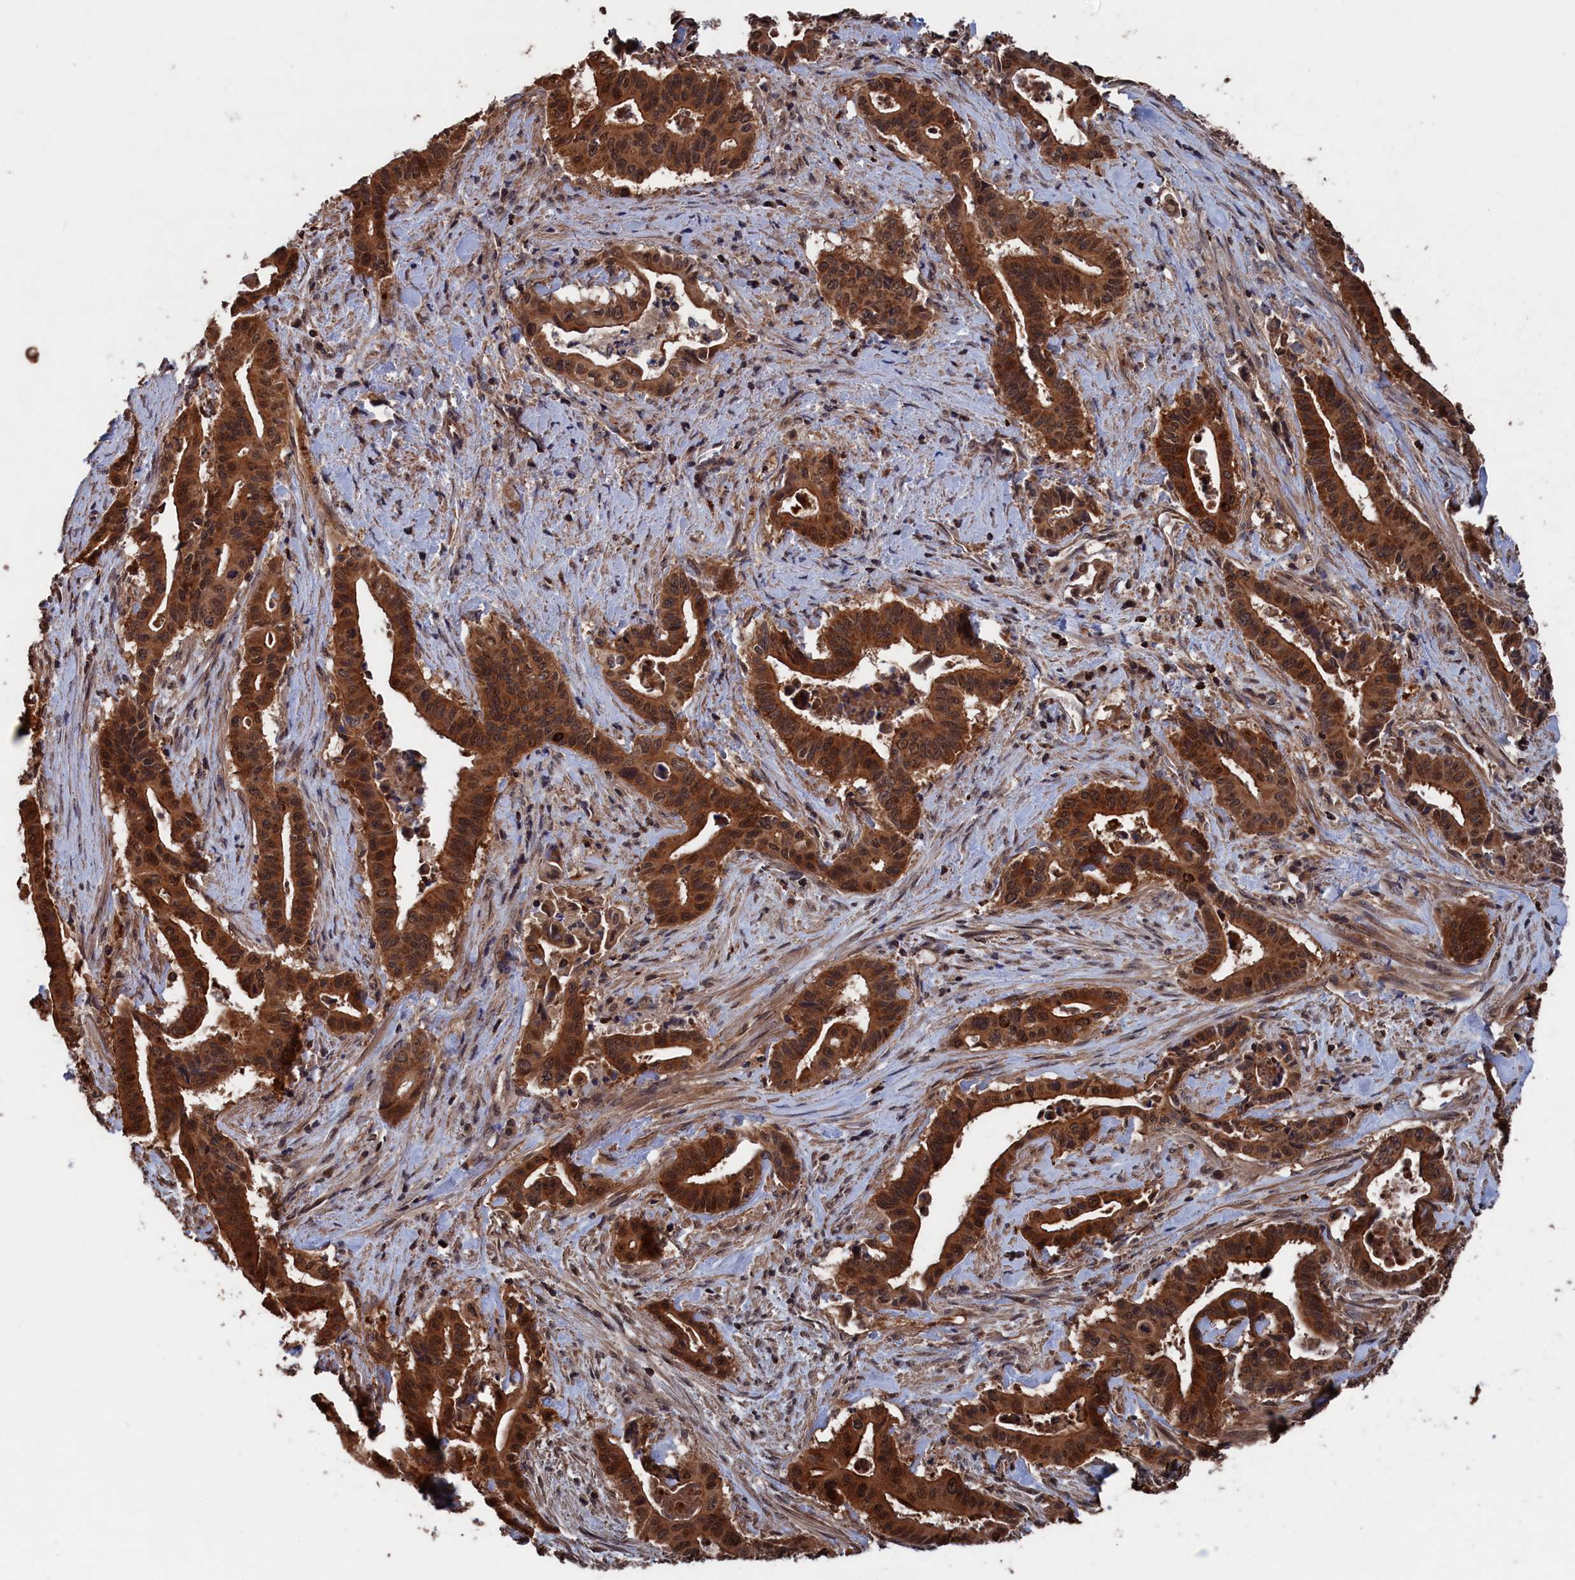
{"staining": {"intensity": "strong", "quantity": ">75%", "location": "cytoplasmic/membranous,nuclear"}, "tissue": "pancreatic cancer", "cell_type": "Tumor cells", "image_type": "cancer", "snomed": [{"axis": "morphology", "description": "Adenocarcinoma, NOS"}, {"axis": "topography", "description": "Pancreas"}], "caption": "Pancreatic cancer was stained to show a protein in brown. There is high levels of strong cytoplasmic/membranous and nuclear staining in approximately >75% of tumor cells.", "gene": "PDE12", "patient": {"sex": "female", "age": 77}}